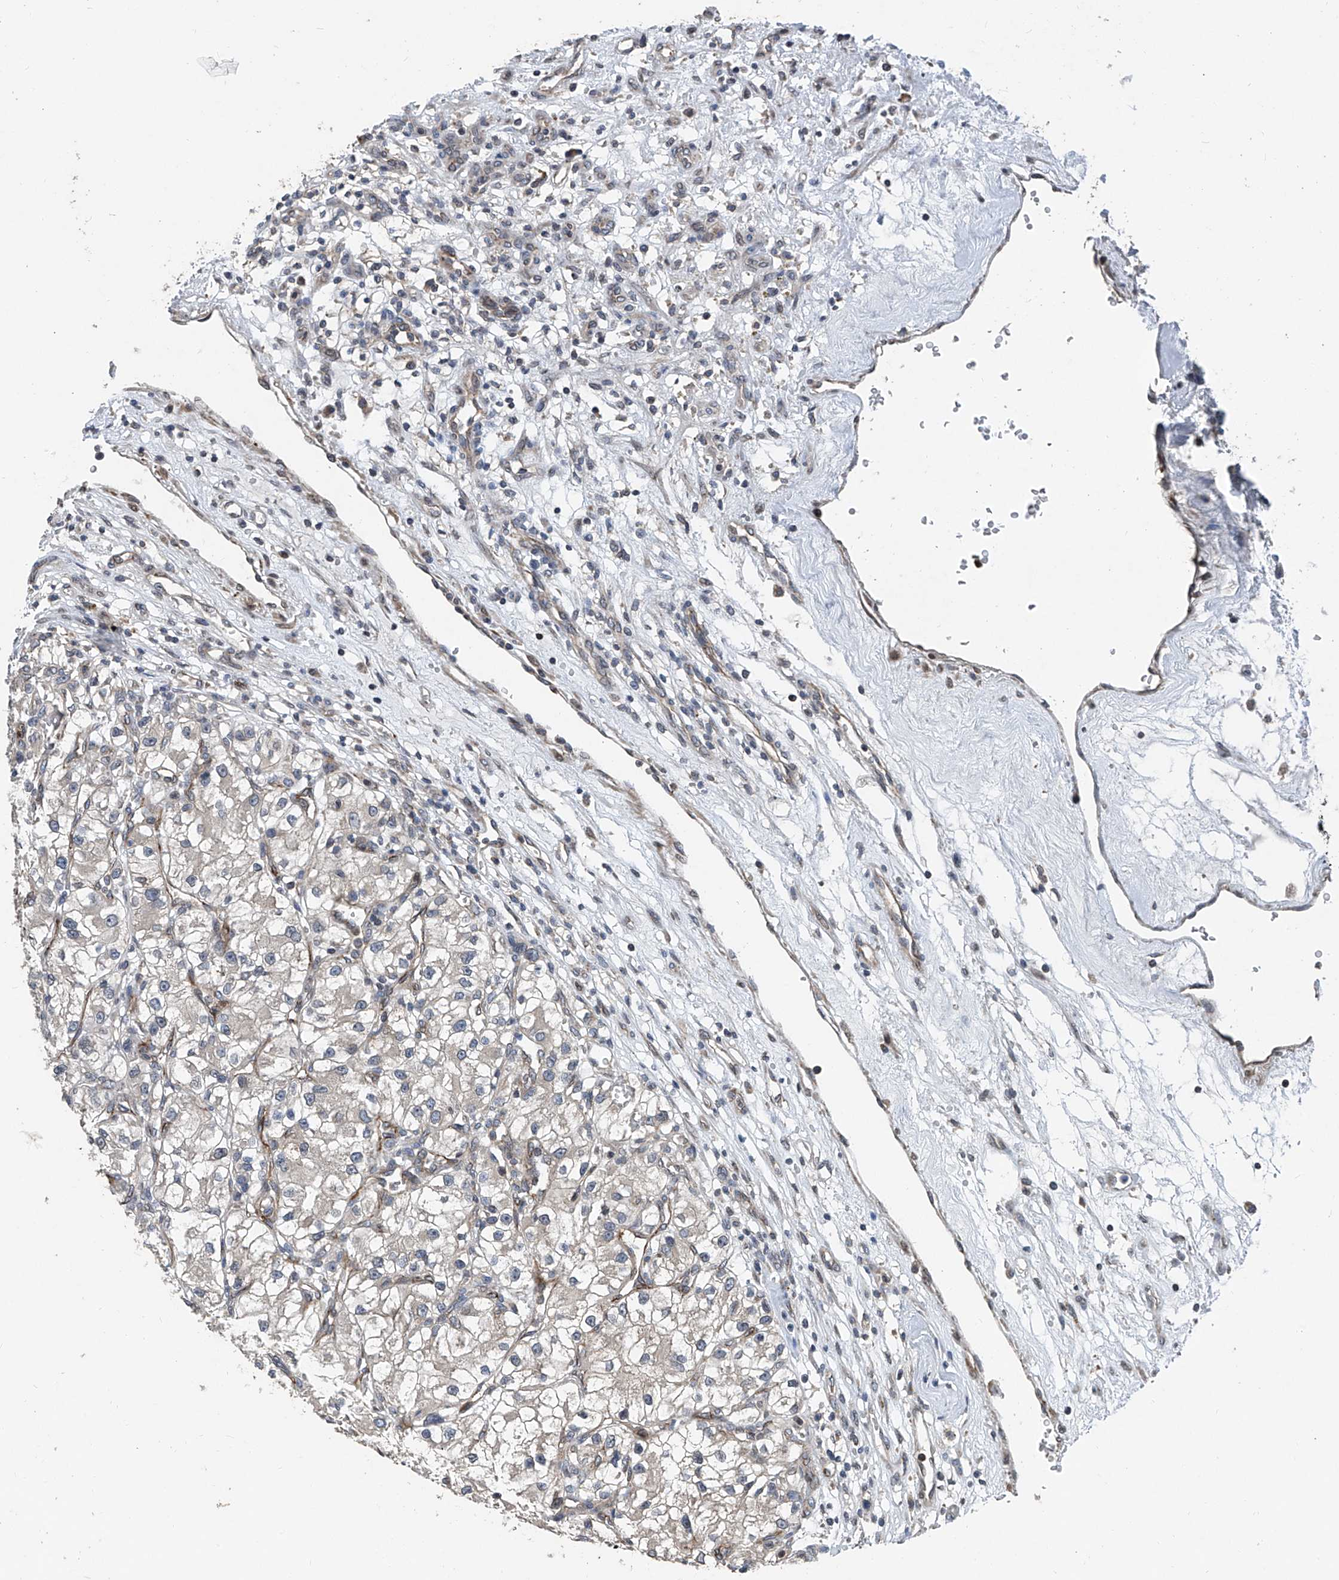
{"staining": {"intensity": "negative", "quantity": "none", "location": "none"}, "tissue": "renal cancer", "cell_type": "Tumor cells", "image_type": "cancer", "snomed": [{"axis": "morphology", "description": "Adenocarcinoma, NOS"}, {"axis": "topography", "description": "Kidney"}], "caption": "Tumor cells are negative for protein expression in human adenocarcinoma (renal). (DAB (3,3'-diaminobenzidine) IHC, high magnification).", "gene": "BCKDHB", "patient": {"sex": "female", "age": 57}}